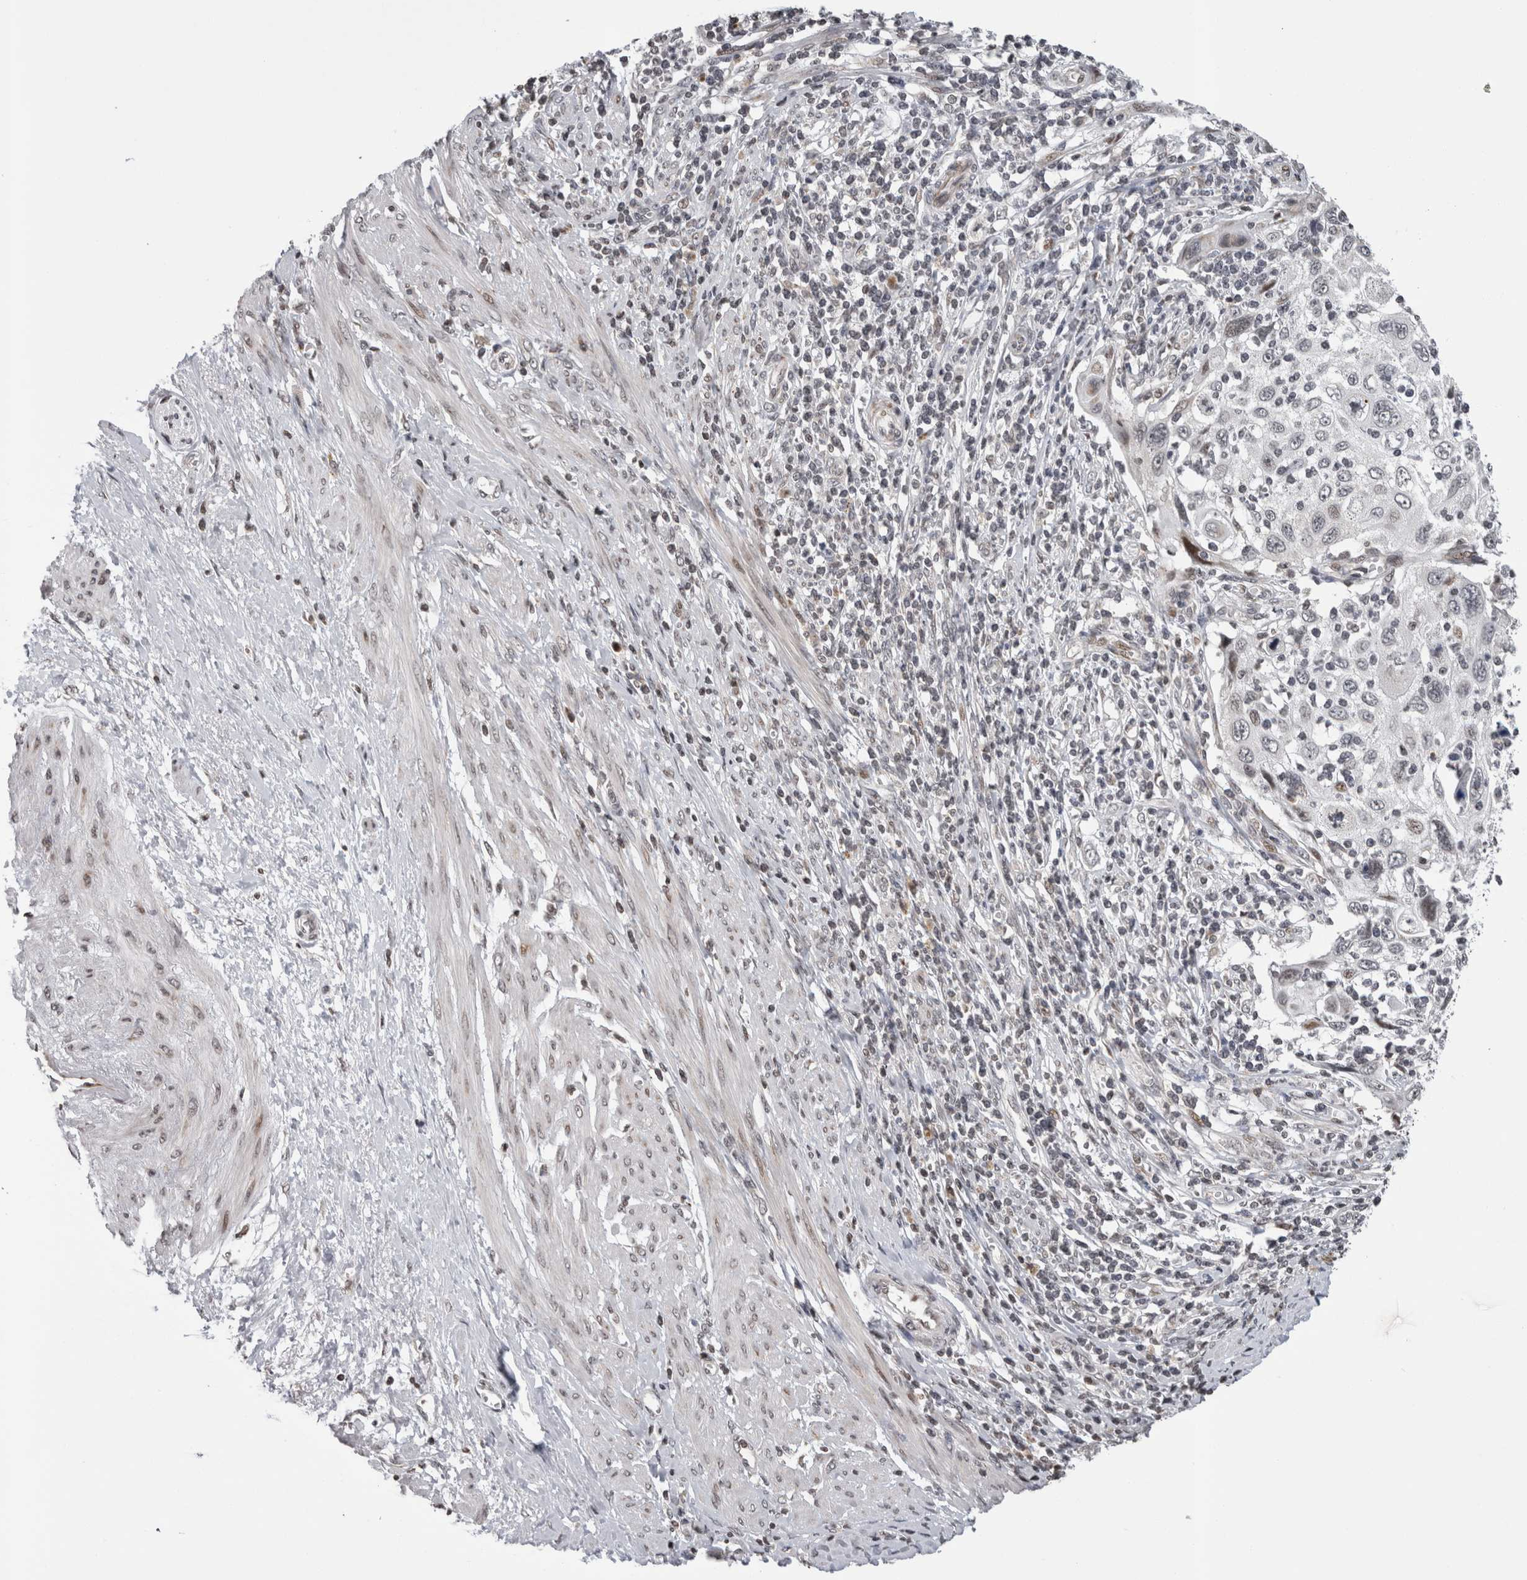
{"staining": {"intensity": "negative", "quantity": "none", "location": "none"}, "tissue": "cervical cancer", "cell_type": "Tumor cells", "image_type": "cancer", "snomed": [{"axis": "morphology", "description": "Squamous cell carcinoma, NOS"}, {"axis": "topography", "description": "Cervix"}], "caption": "DAB immunohistochemical staining of cervical squamous cell carcinoma shows no significant positivity in tumor cells.", "gene": "ZBTB11", "patient": {"sex": "female", "age": 70}}